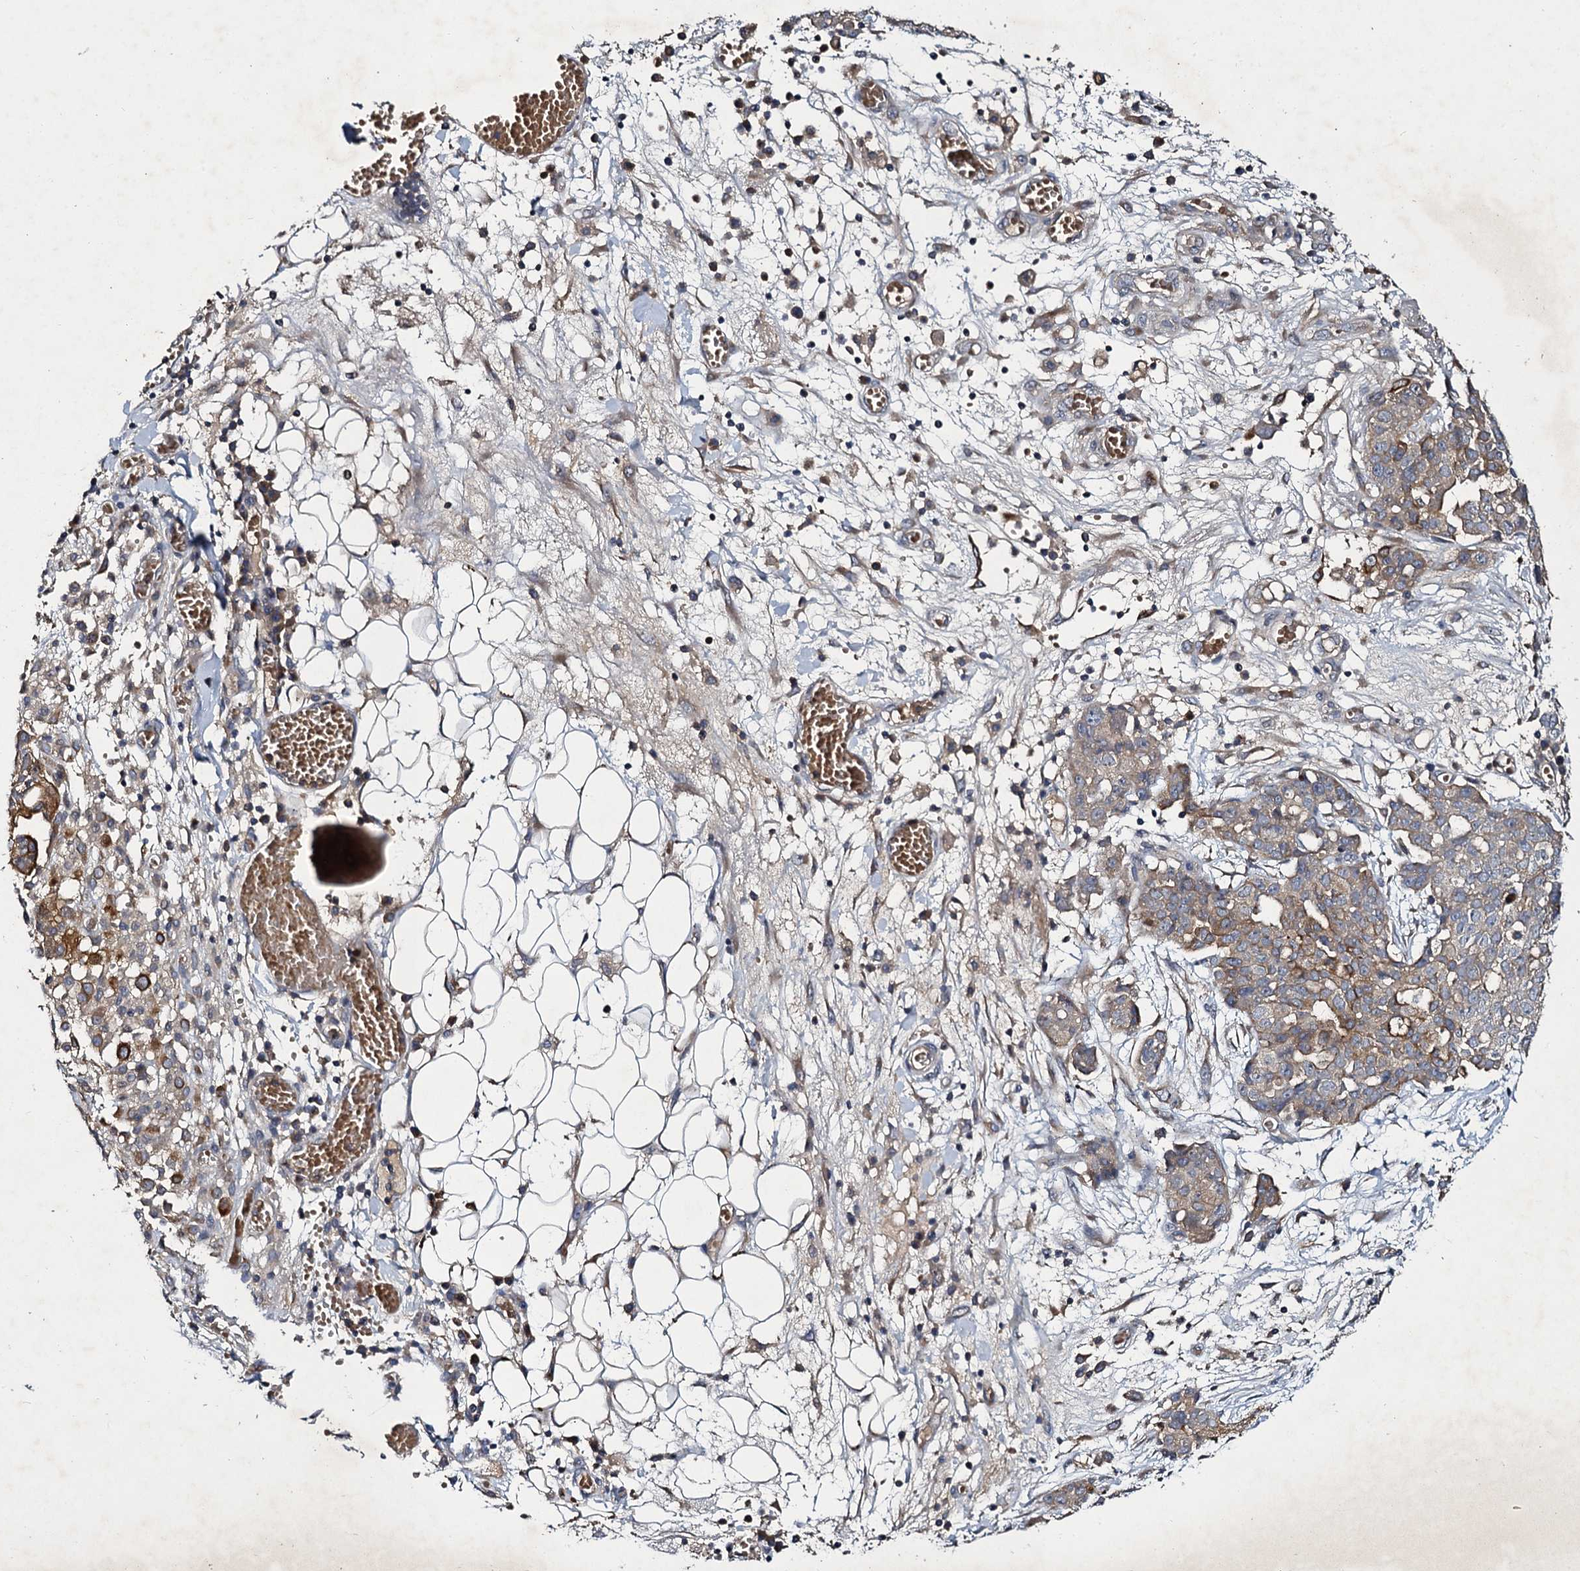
{"staining": {"intensity": "weak", "quantity": "25%-75%", "location": "cytoplasmic/membranous"}, "tissue": "ovarian cancer", "cell_type": "Tumor cells", "image_type": "cancer", "snomed": [{"axis": "morphology", "description": "Cystadenocarcinoma, serous, NOS"}, {"axis": "topography", "description": "Soft tissue"}, {"axis": "topography", "description": "Ovary"}], "caption": "A photomicrograph showing weak cytoplasmic/membranous positivity in approximately 25%-75% of tumor cells in ovarian cancer, as visualized by brown immunohistochemical staining.", "gene": "SLC11A2", "patient": {"sex": "female", "age": 57}}